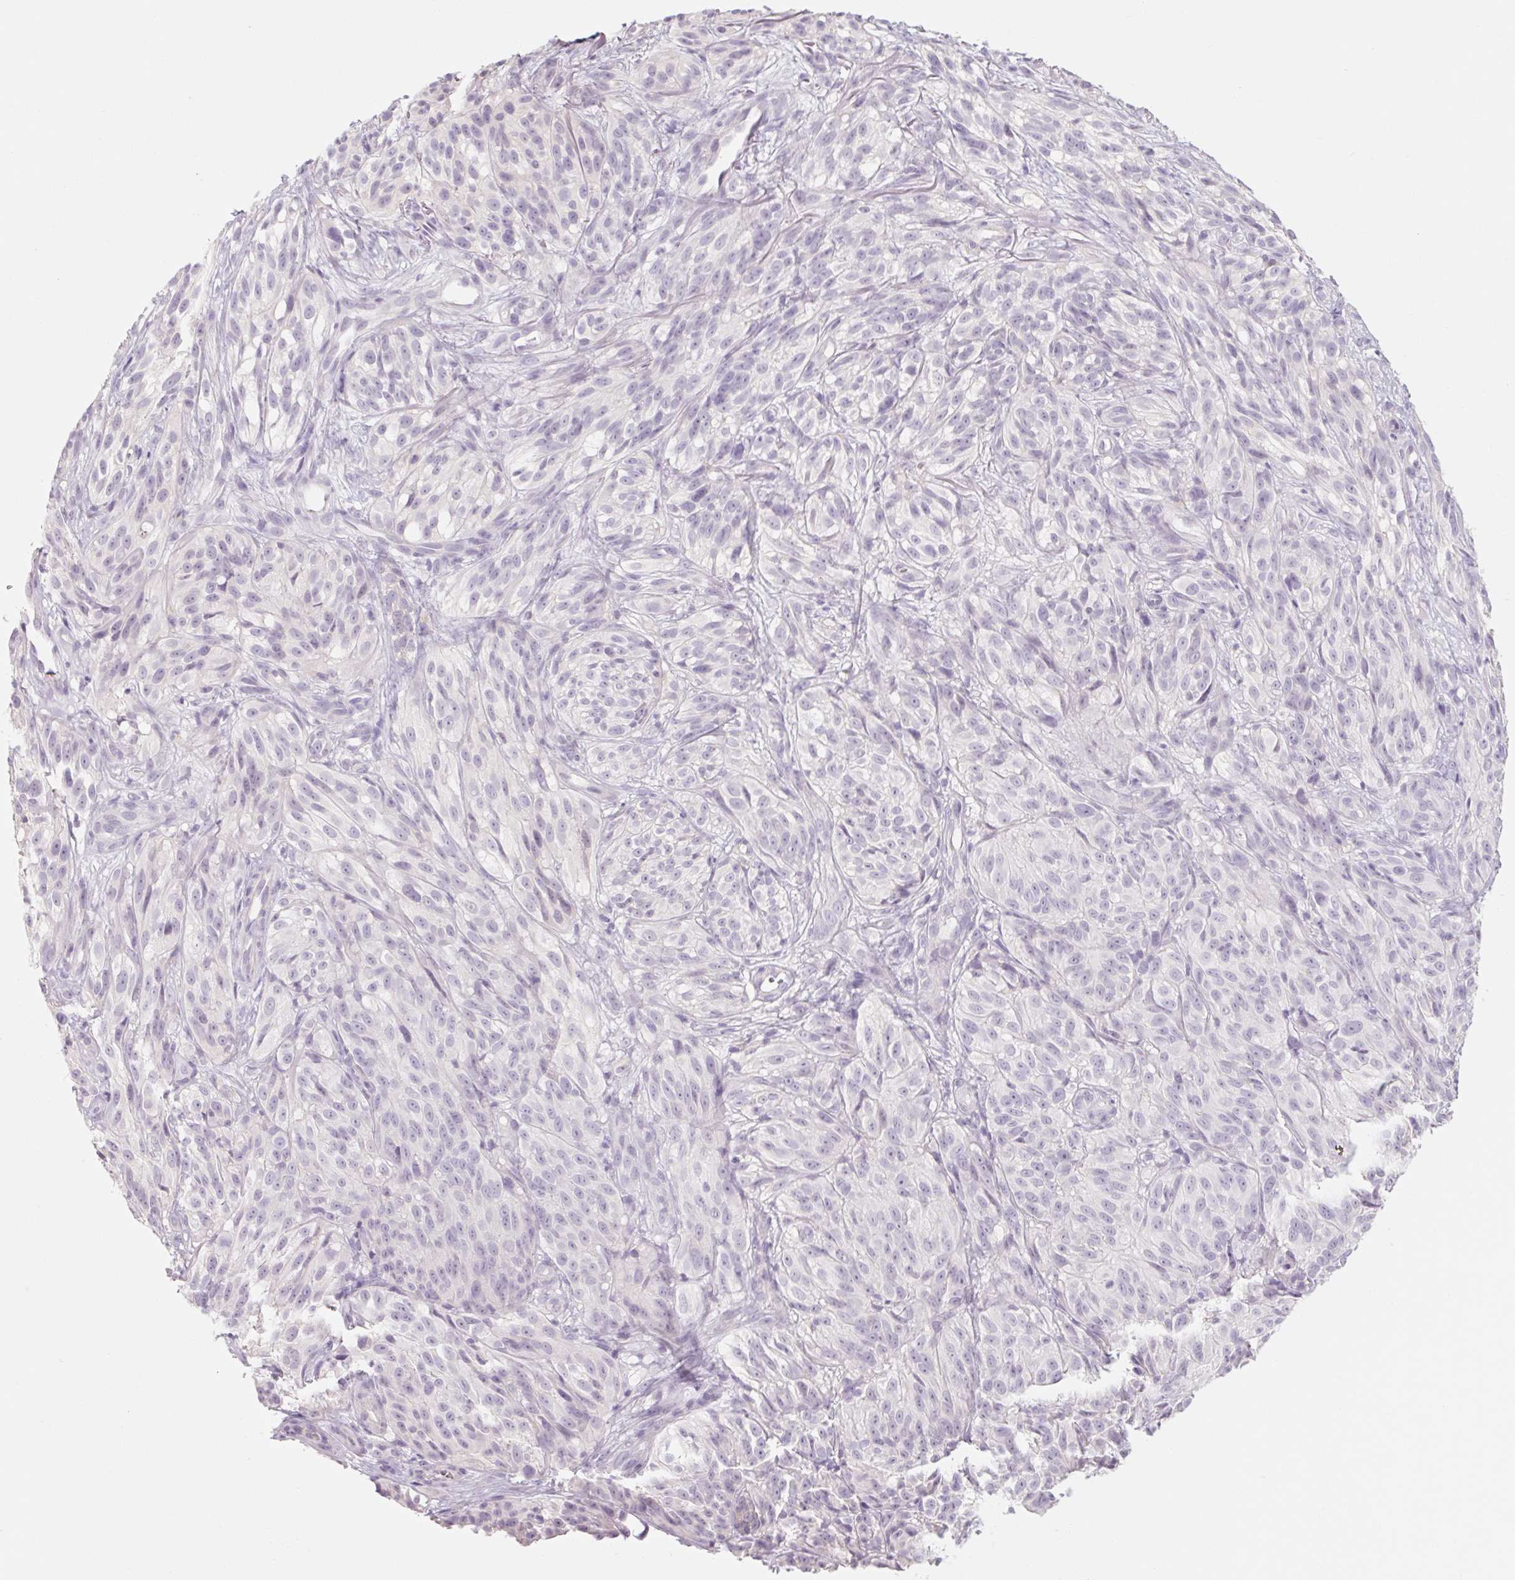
{"staining": {"intensity": "negative", "quantity": "none", "location": "none"}, "tissue": "melanoma", "cell_type": "Tumor cells", "image_type": "cancer", "snomed": [{"axis": "morphology", "description": "Malignant melanoma, NOS"}, {"axis": "topography", "description": "Skin"}], "caption": "Tumor cells show no significant protein positivity in malignant melanoma.", "gene": "POU1F1", "patient": {"sex": "female", "age": 85}}